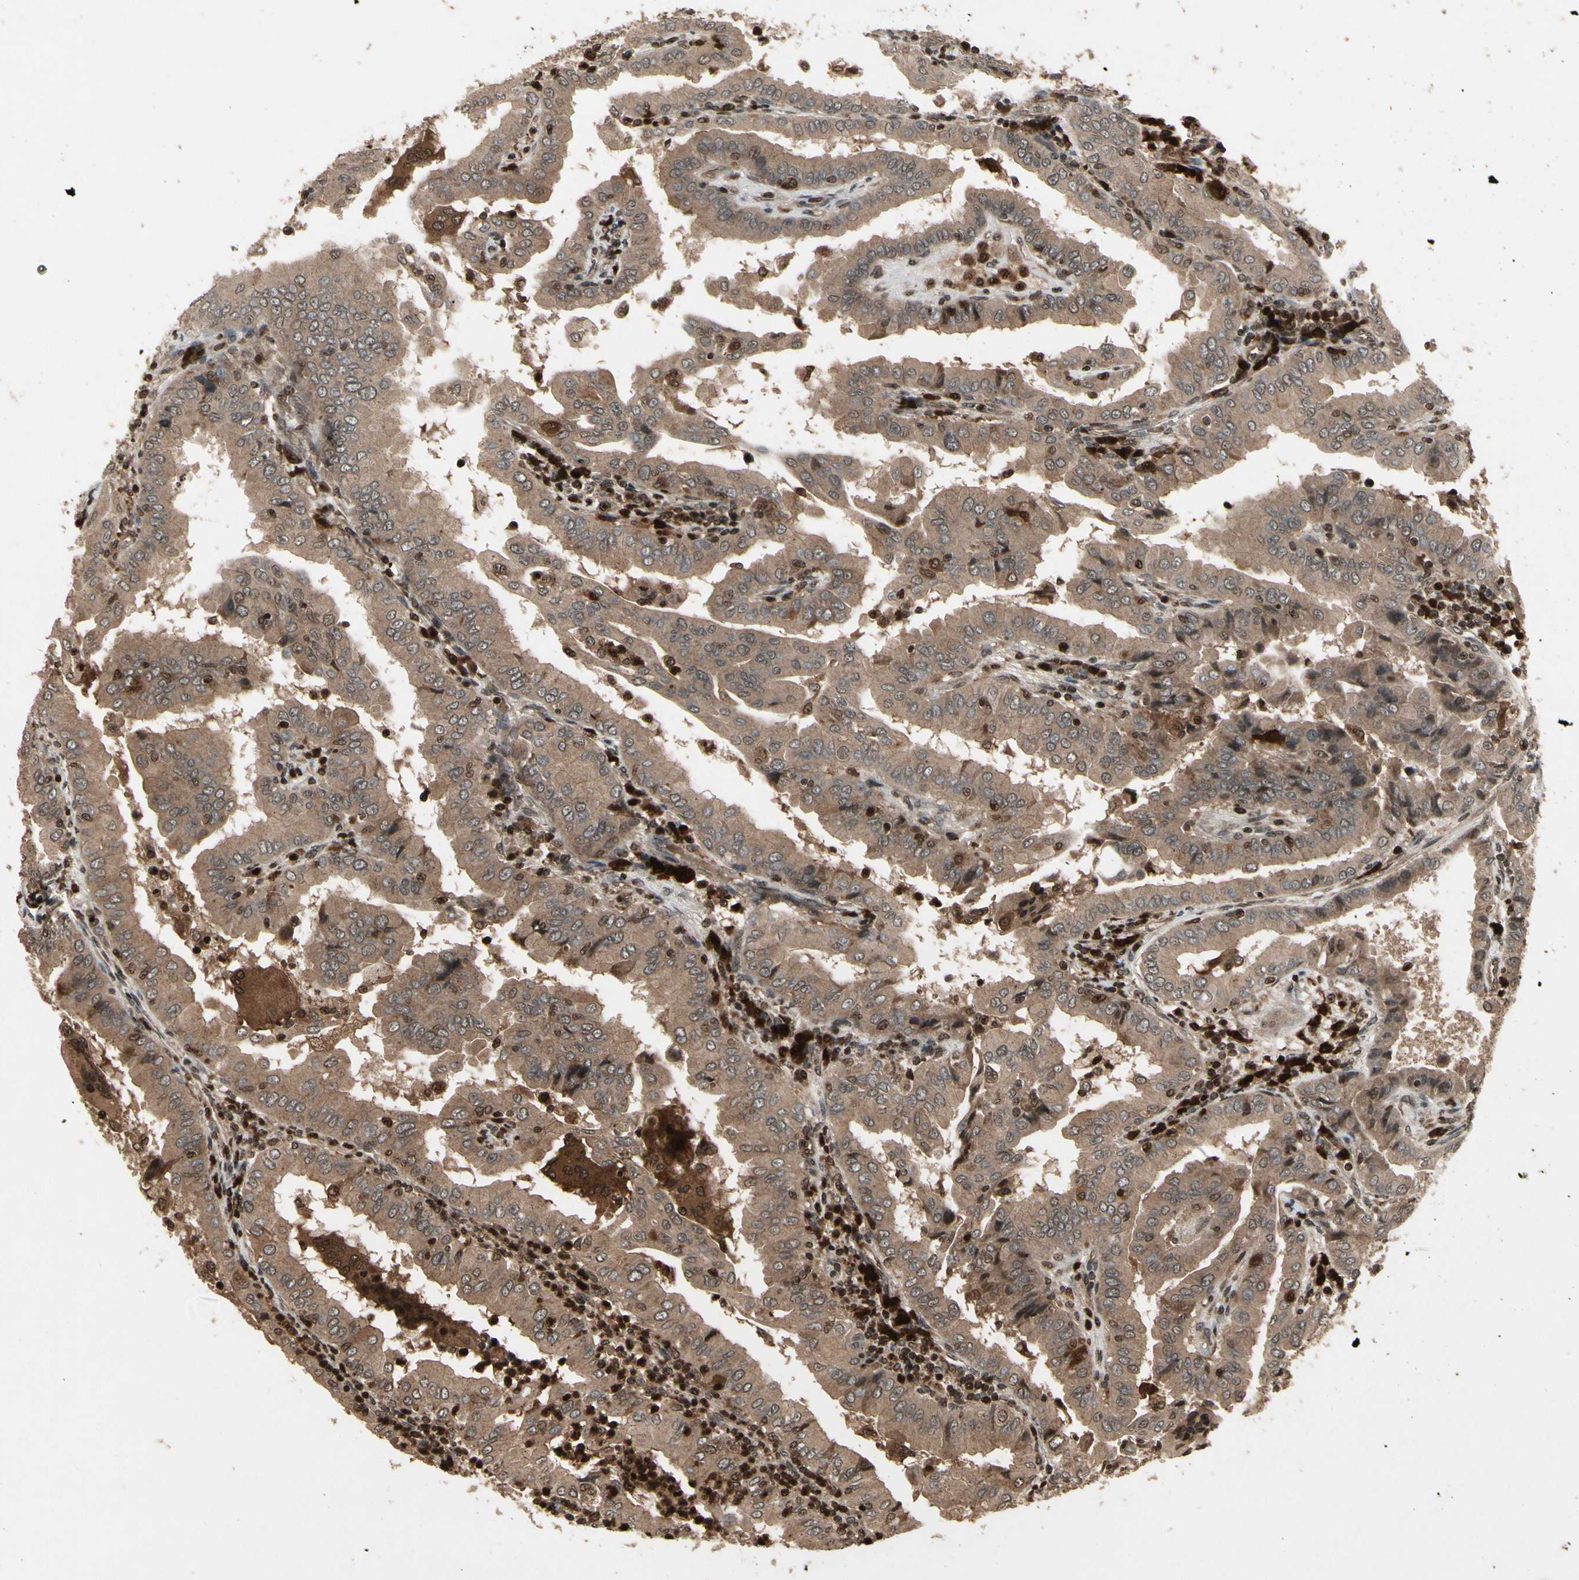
{"staining": {"intensity": "moderate", "quantity": ">75%", "location": "cytoplasmic/membranous"}, "tissue": "thyroid cancer", "cell_type": "Tumor cells", "image_type": "cancer", "snomed": [{"axis": "morphology", "description": "Papillary adenocarcinoma, NOS"}, {"axis": "topography", "description": "Thyroid gland"}], "caption": "There is medium levels of moderate cytoplasmic/membranous staining in tumor cells of thyroid cancer, as demonstrated by immunohistochemical staining (brown color).", "gene": "GLRX", "patient": {"sex": "male", "age": 33}}